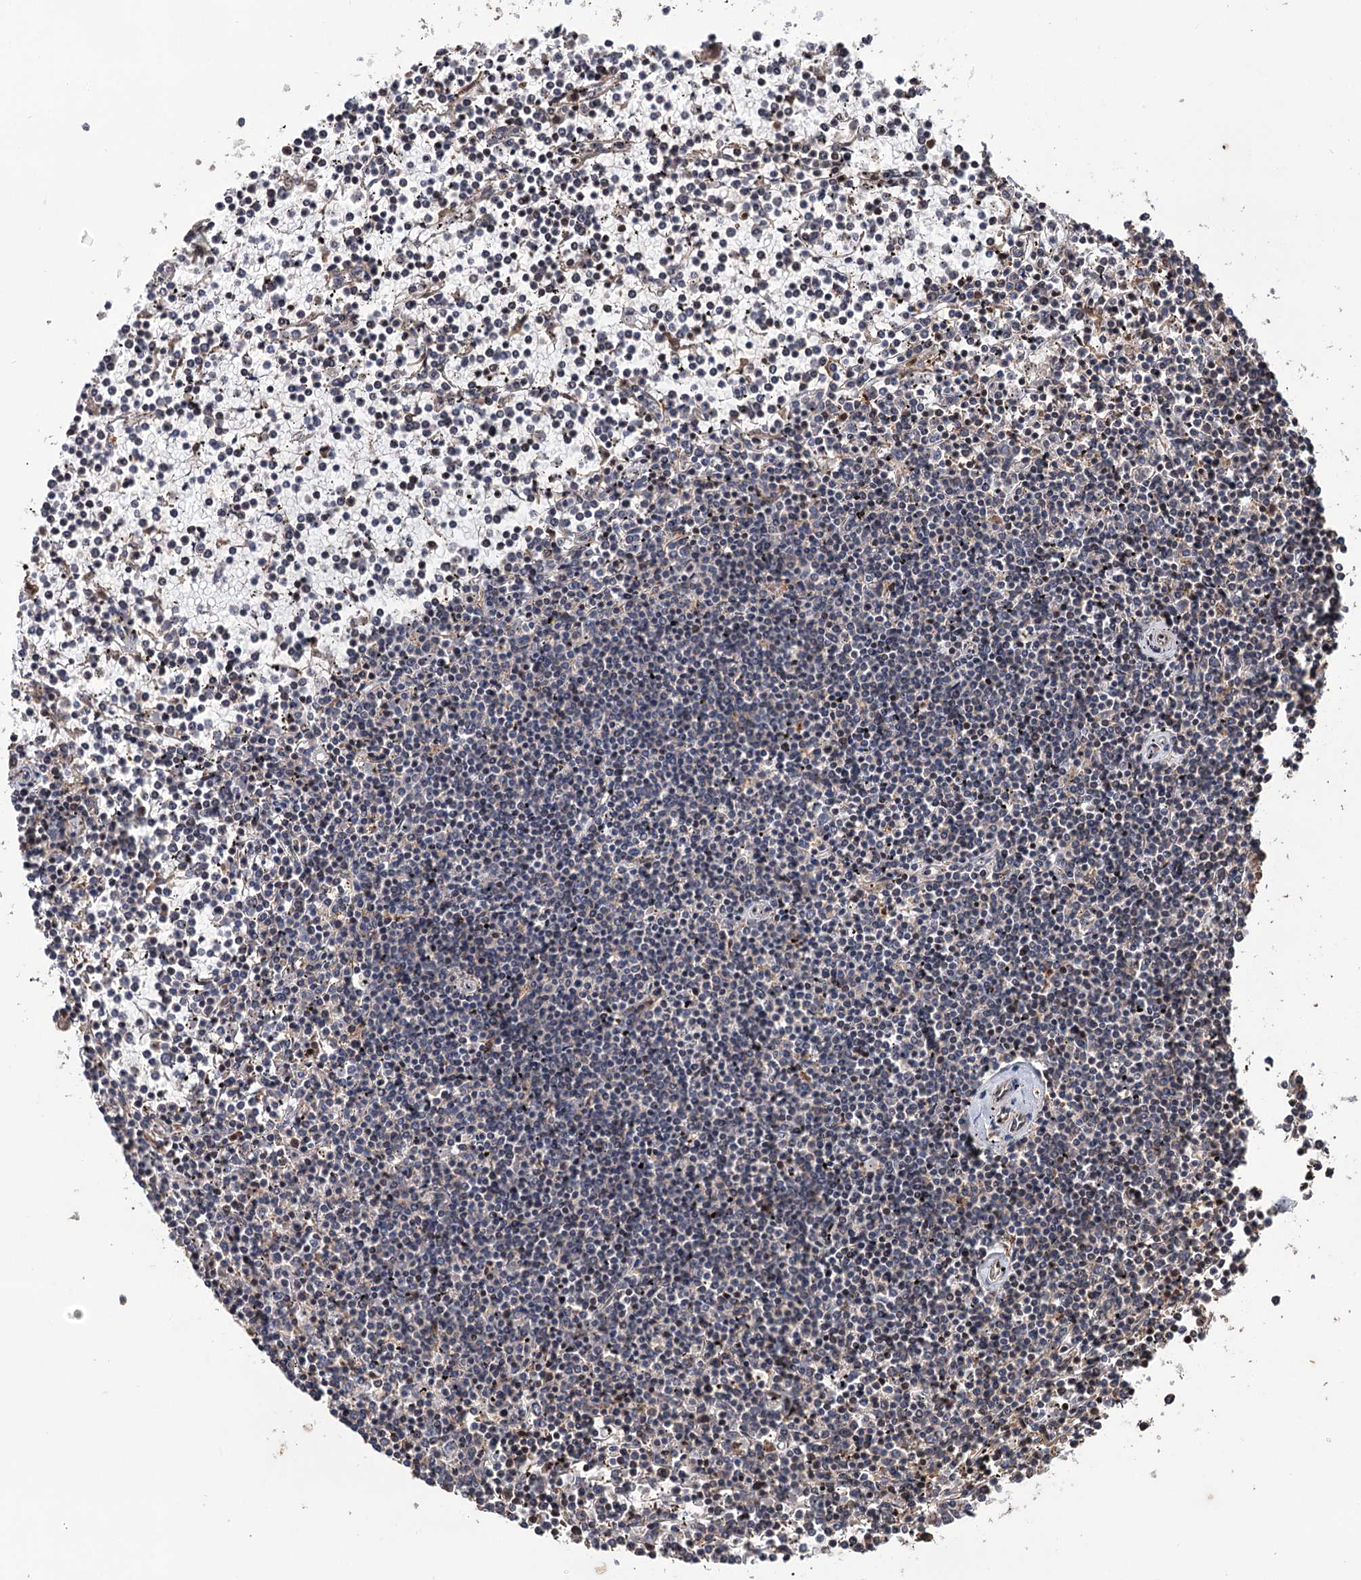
{"staining": {"intensity": "negative", "quantity": "none", "location": "none"}, "tissue": "lymphoma", "cell_type": "Tumor cells", "image_type": "cancer", "snomed": [{"axis": "morphology", "description": "Malignant lymphoma, non-Hodgkin's type, Low grade"}, {"axis": "topography", "description": "Spleen"}], "caption": "Immunohistochemical staining of human malignant lymphoma, non-Hodgkin's type (low-grade) exhibits no significant positivity in tumor cells. The staining was performed using DAB to visualize the protein expression in brown, while the nuclei were stained in blue with hematoxylin (Magnification: 20x).", "gene": "GRIP1", "patient": {"sex": "female", "age": 19}}